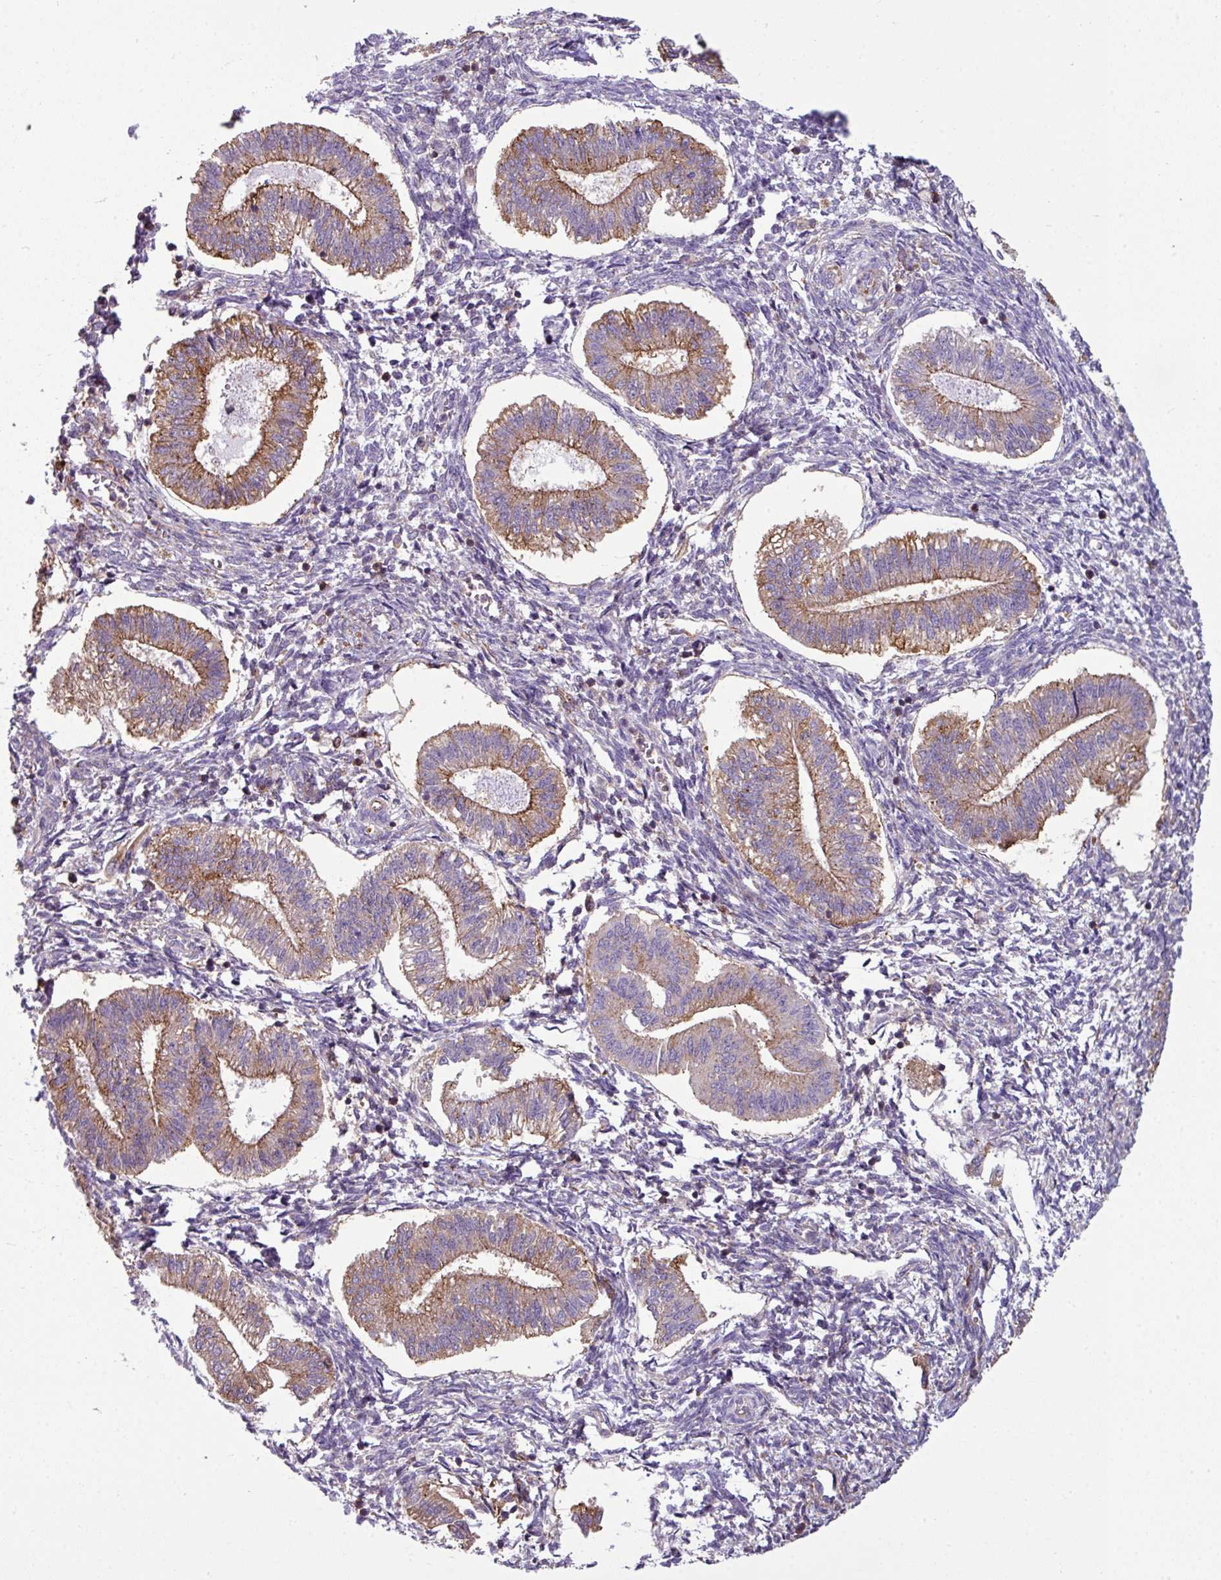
{"staining": {"intensity": "negative", "quantity": "none", "location": "none"}, "tissue": "endometrium", "cell_type": "Cells in endometrial stroma", "image_type": "normal", "snomed": [{"axis": "morphology", "description": "Normal tissue, NOS"}, {"axis": "topography", "description": "Endometrium"}], "caption": "Protein analysis of normal endometrium reveals no significant expression in cells in endometrial stroma.", "gene": "XNDC1N", "patient": {"sex": "female", "age": 25}}